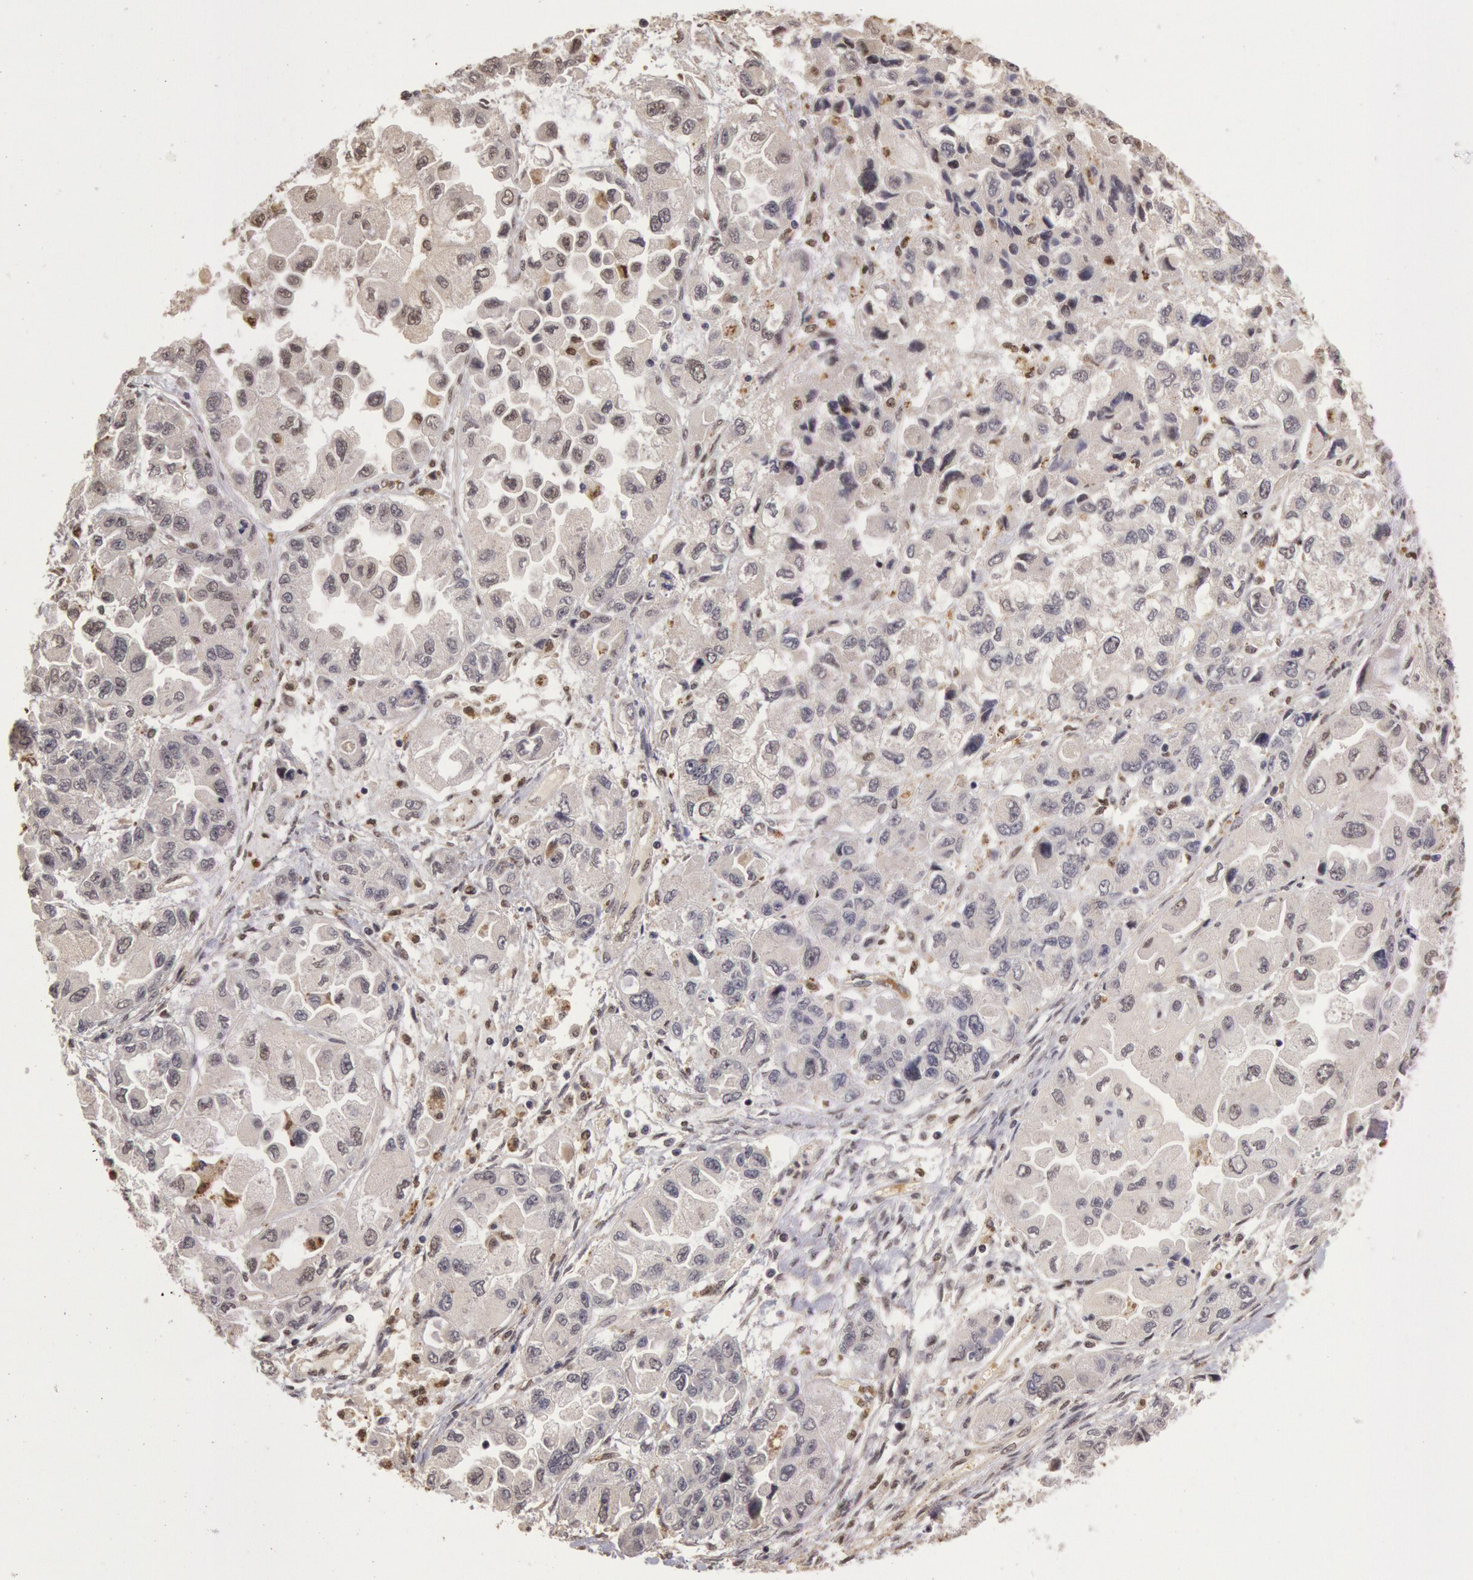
{"staining": {"intensity": "negative", "quantity": "none", "location": "none"}, "tissue": "ovarian cancer", "cell_type": "Tumor cells", "image_type": "cancer", "snomed": [{"axis": "morphology", "description": "Cystadenocarcinoma, serous, NOS"}, {"axis": "topography", "description": "Ovary"}], "caption": "Immunohistochemistry of human ovarian cancer (serous cystadenocarcinoma) demonstrates no staining in tumor cells.", "gene": "LIG4", "patient": {"sex": "female", "age": 84}}